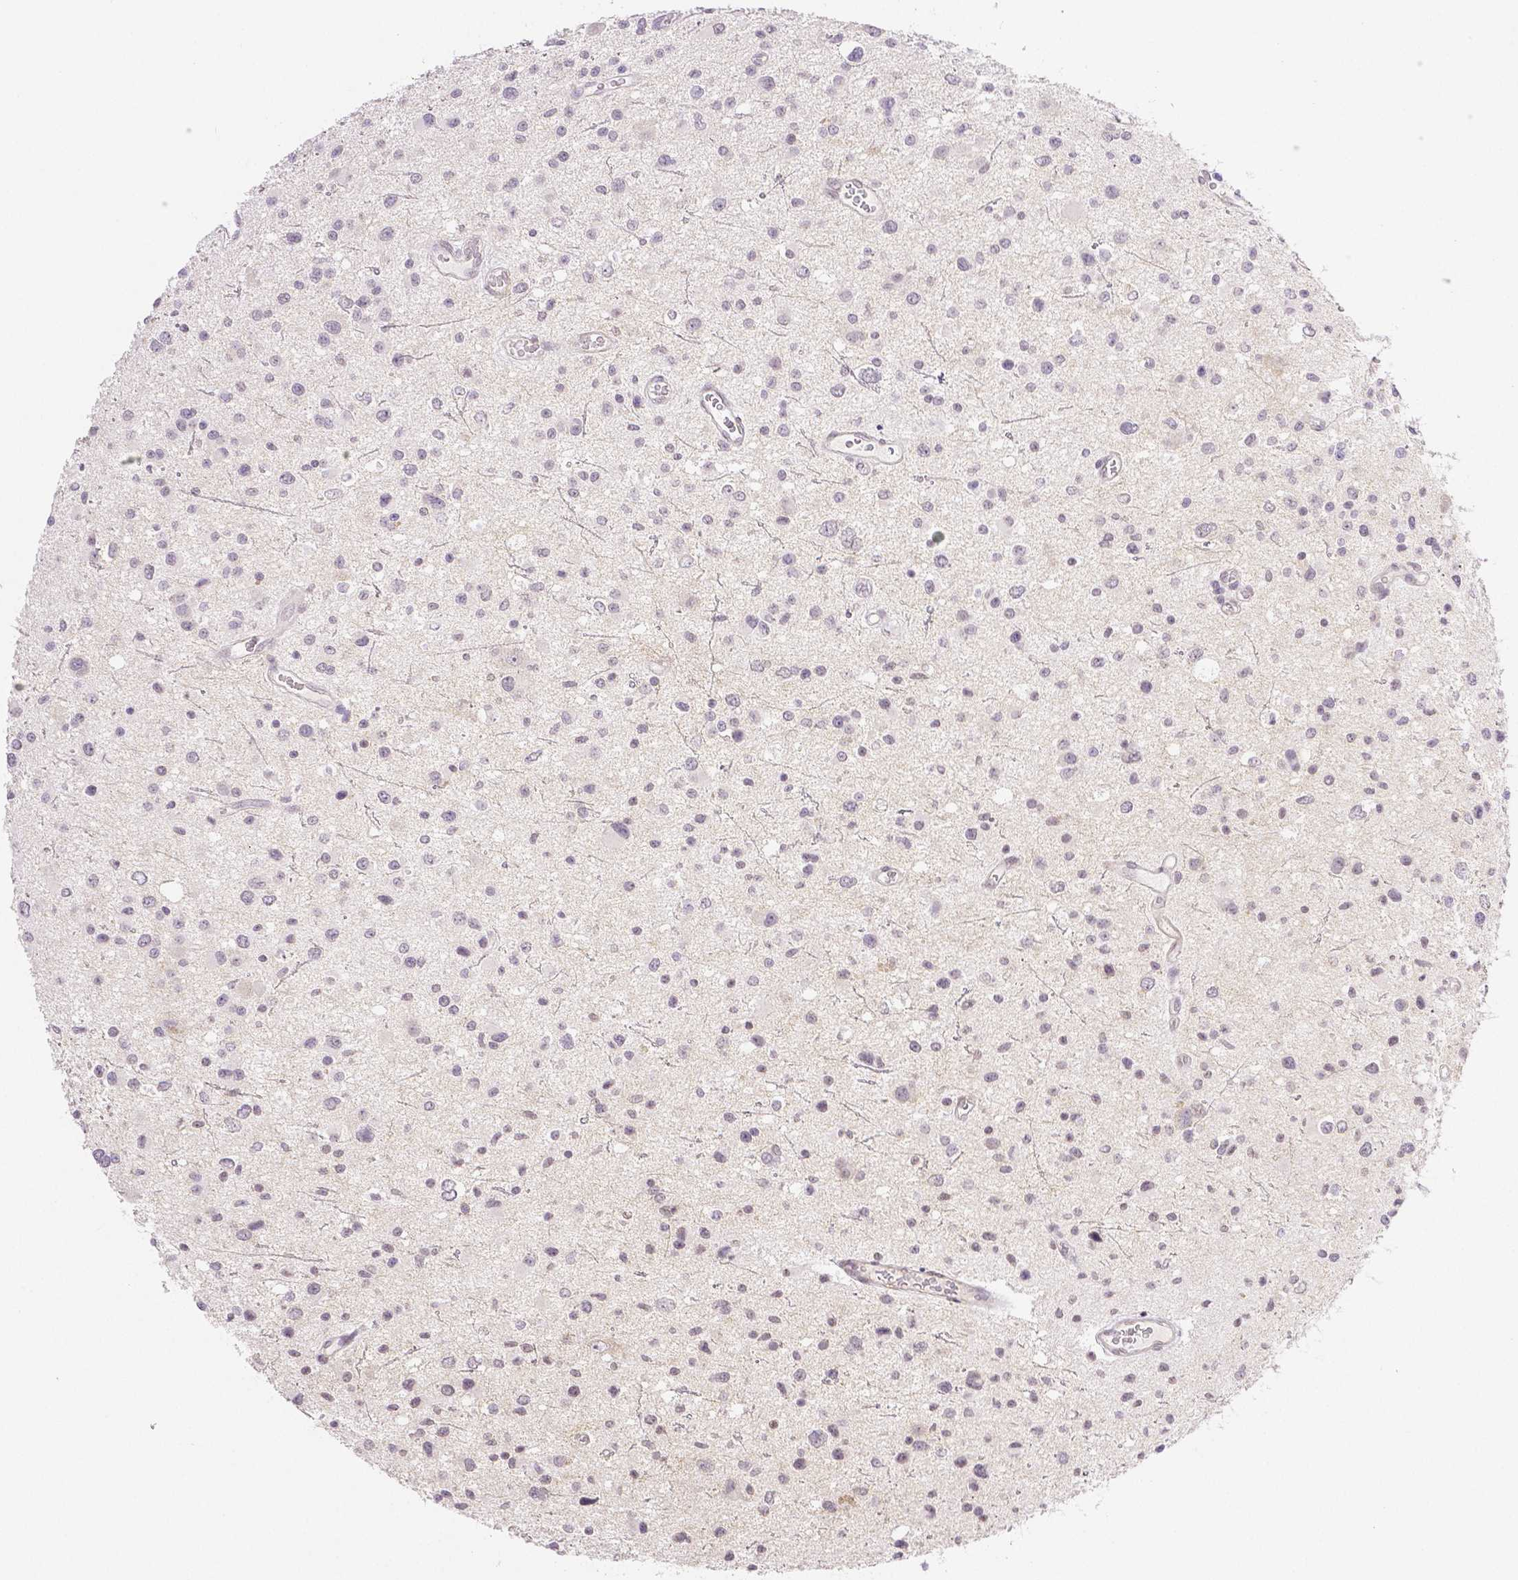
{"staining": {"intensity": "negative", "quantity": "none", "location": "none"}, "tissue": "glioma", "cell_type": "Tumor cells", "image_type": "cancer", "snomed": [{"axis": "morphology", "description": "Glioma, malignant, Low grade"}, {"axis": "topography", "description": "Brain"}], "caption": "DAB (3,3'-diaminobenzidine) immunohistochemical staining of glioma displays no significant expression in tumor cells.", "gene": "THY1", "patient": {"sex": "male", "age": 43}}